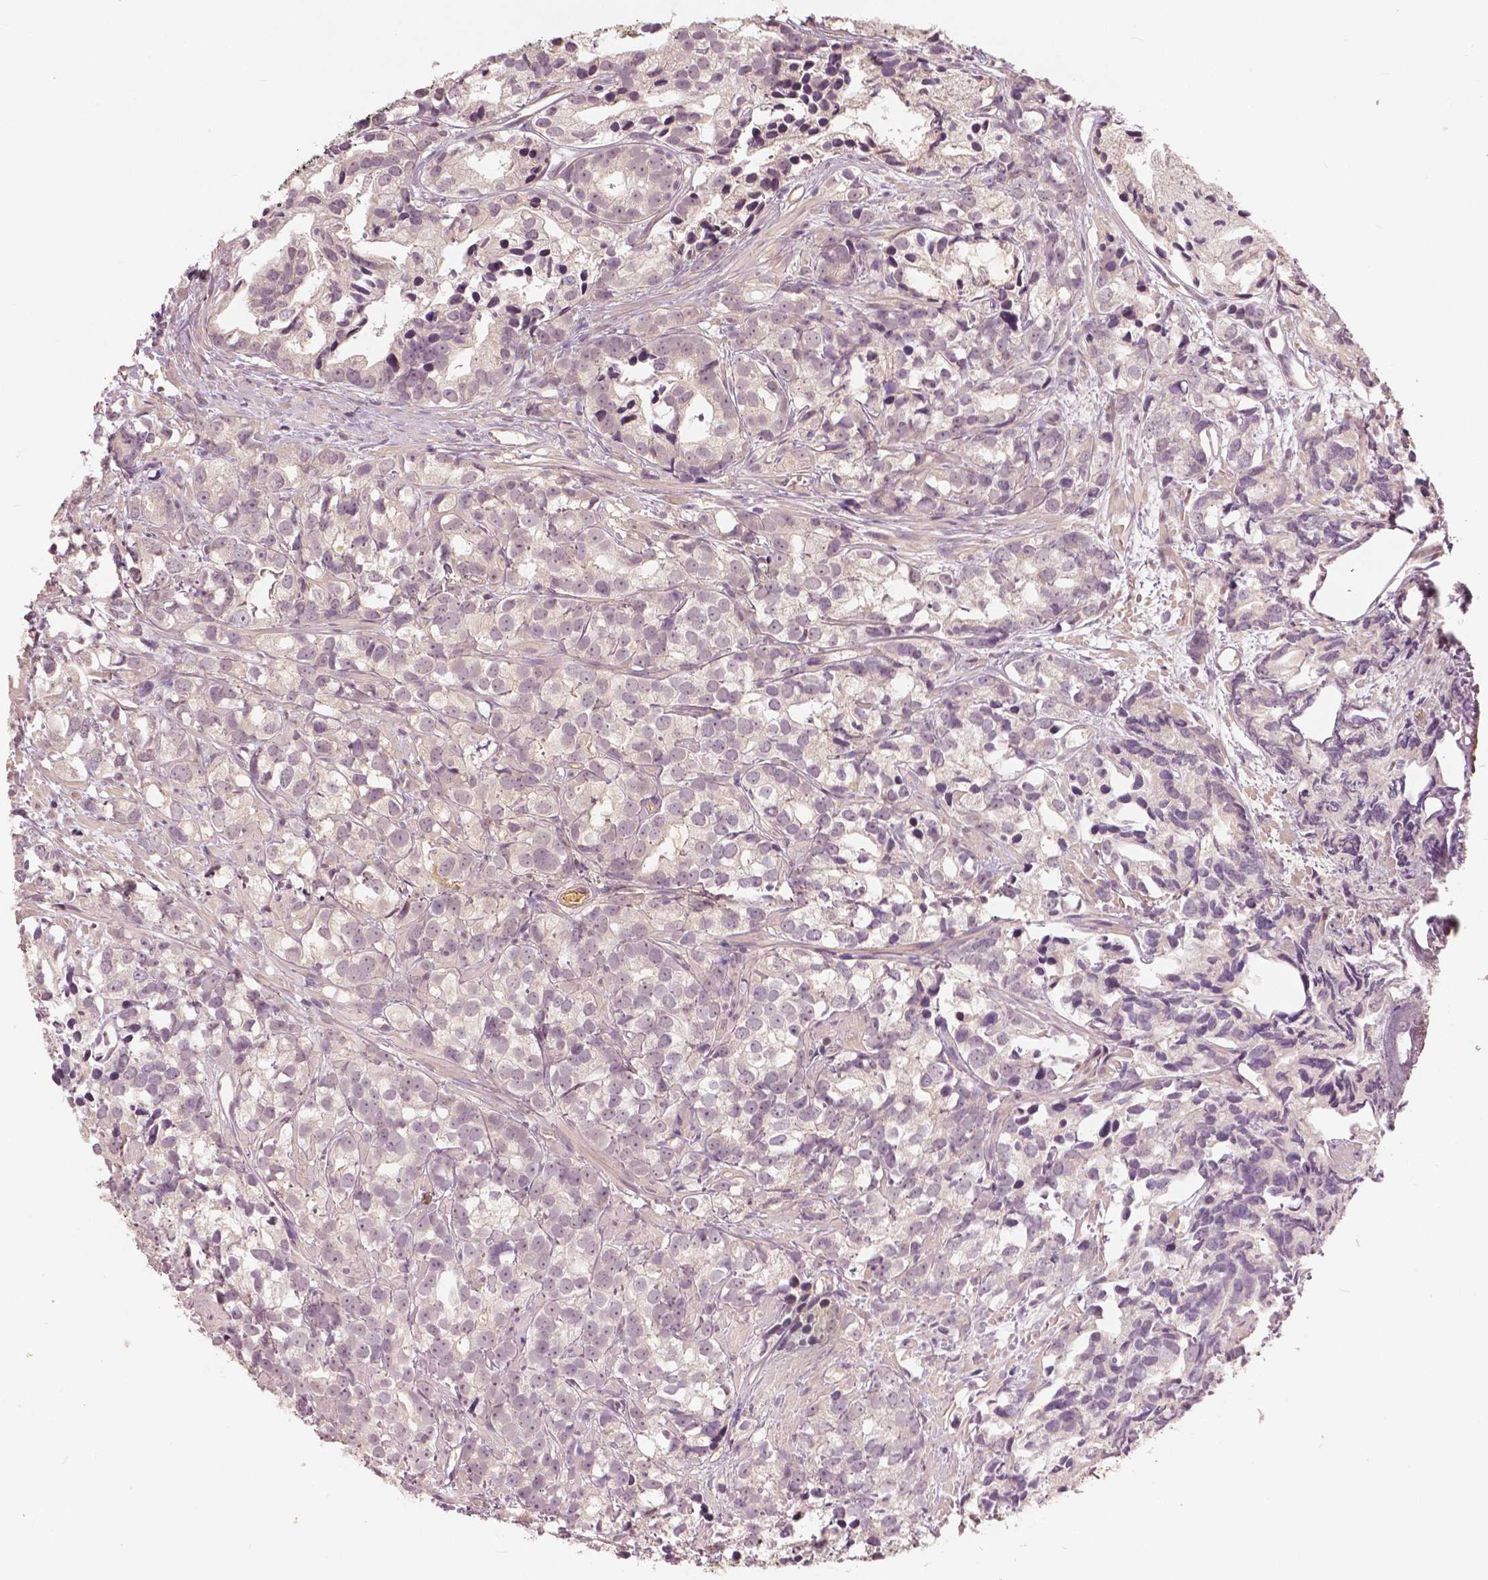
{"staining": {"intensity": "weak", "quantity": "<25%", "location": "nuclear"}, "tissue": "prostate cancer", "cell_type": "Tumor cells", "image_type": "cancer", "snomed": [{"axis": "morphology", "description": "Adenocarcinoma, High grade"}, {"axis": "topography", "description": "Prostate"}], "caption": "Human prostate high-grade adenocarcinoma stained for a protein using immunohistochemistry (IHC) demonstrates no expression in tumor cells.", "gene": "ANGPTL4", "patient": {"sex": "male", "age": 79}}